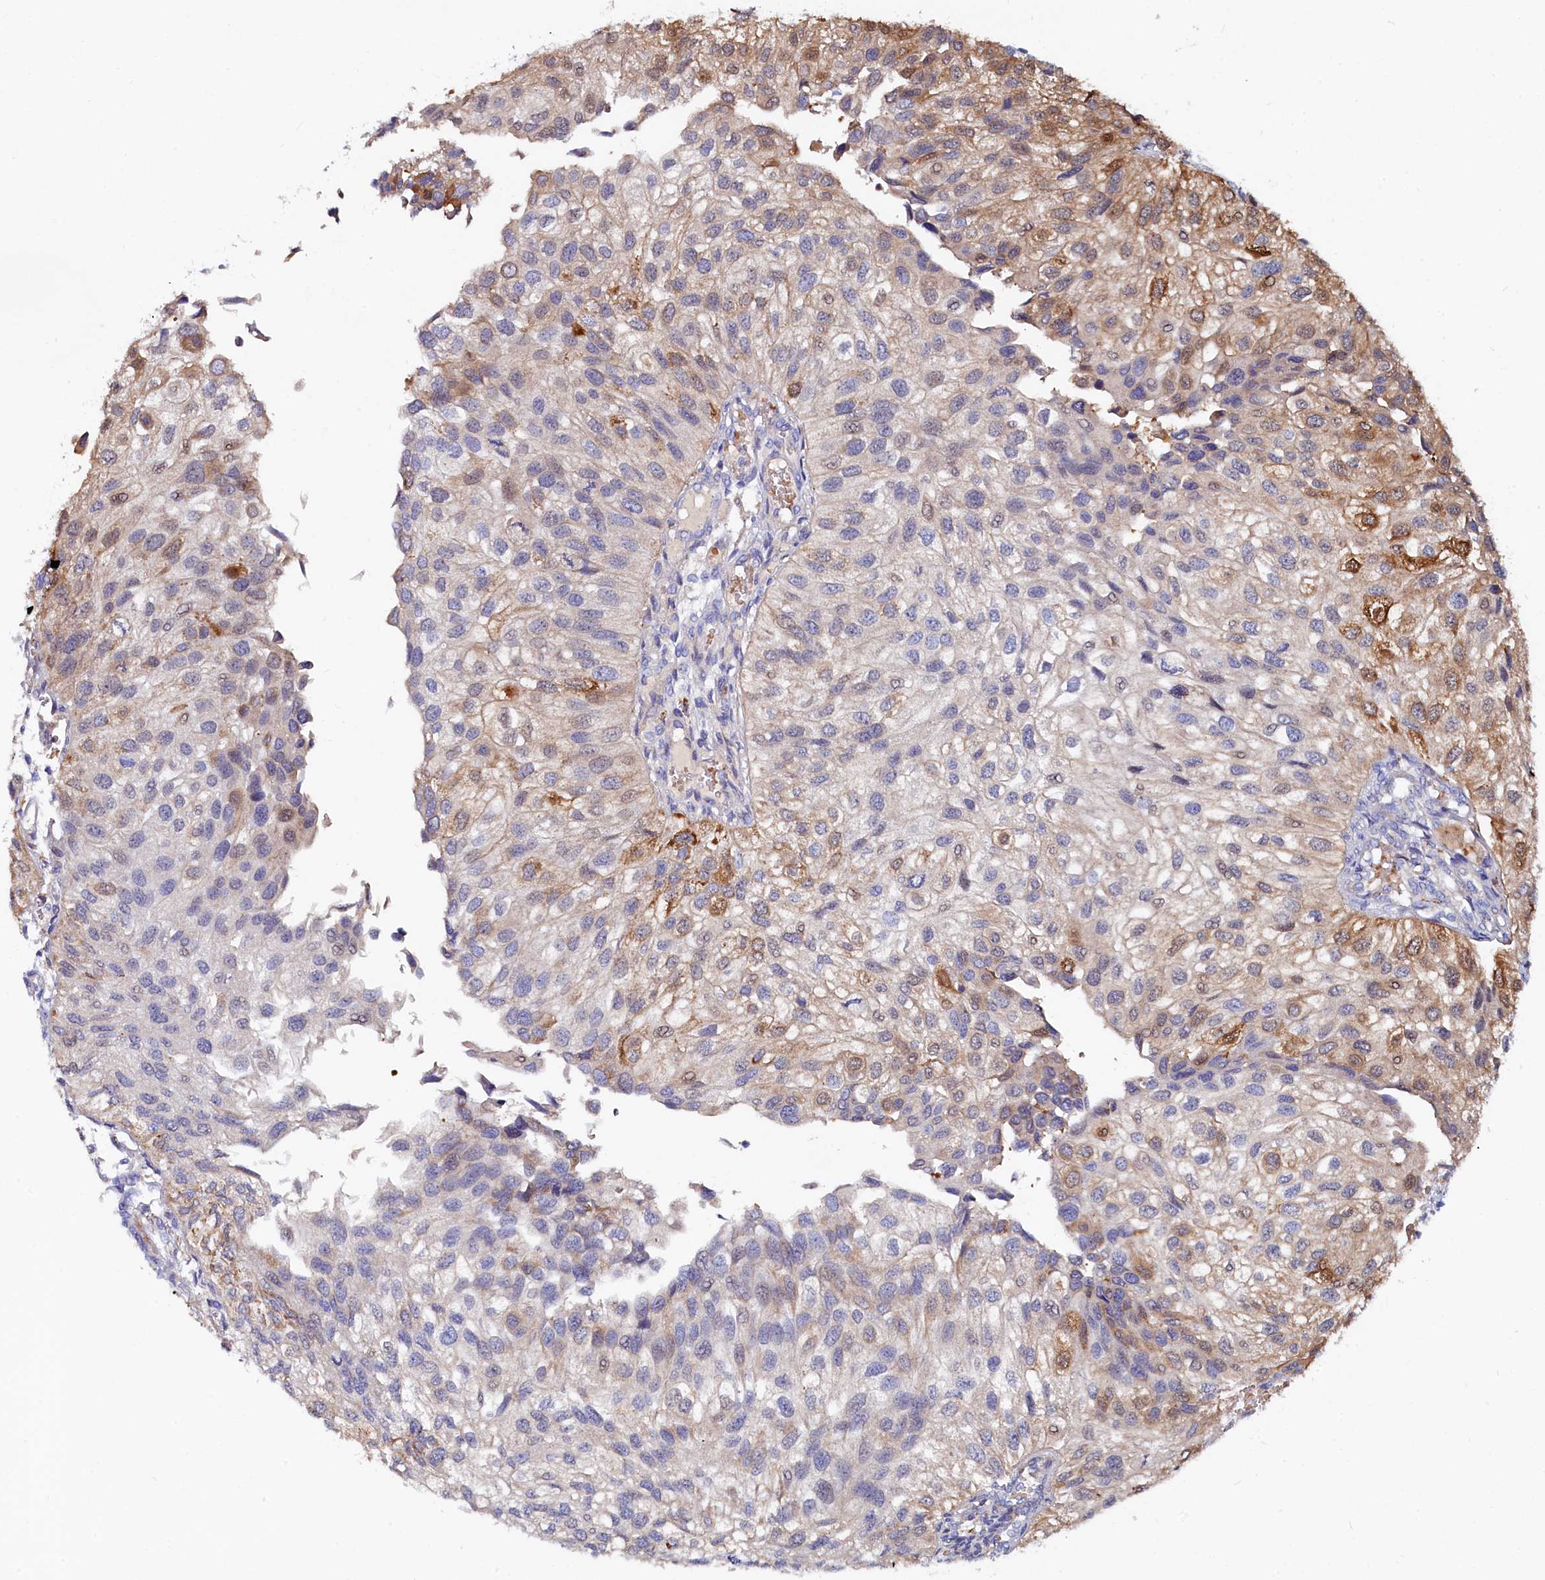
{"staining": {"intensity": "moderate", "quantity": "<25%", "location": "cytoplasmic/membranous"}, "tissue": "urothelial cancer", "cell_type": "Tumor cells", "image_type": "cancer", "snomed": [{"axis": "morphology", "description": "Urothelial carcinoma, Low grade"}, {"axis": "topography", "description": "Urinary bladder"}], "caption": "This is a histology image of immunohistochemistry staining of urothelial cancer, which shows moderate staining in the cytoplasmic/membranous of tumor cells.", "gene": "ASTE1", "patient": {"sex": "female", "age": 89}}